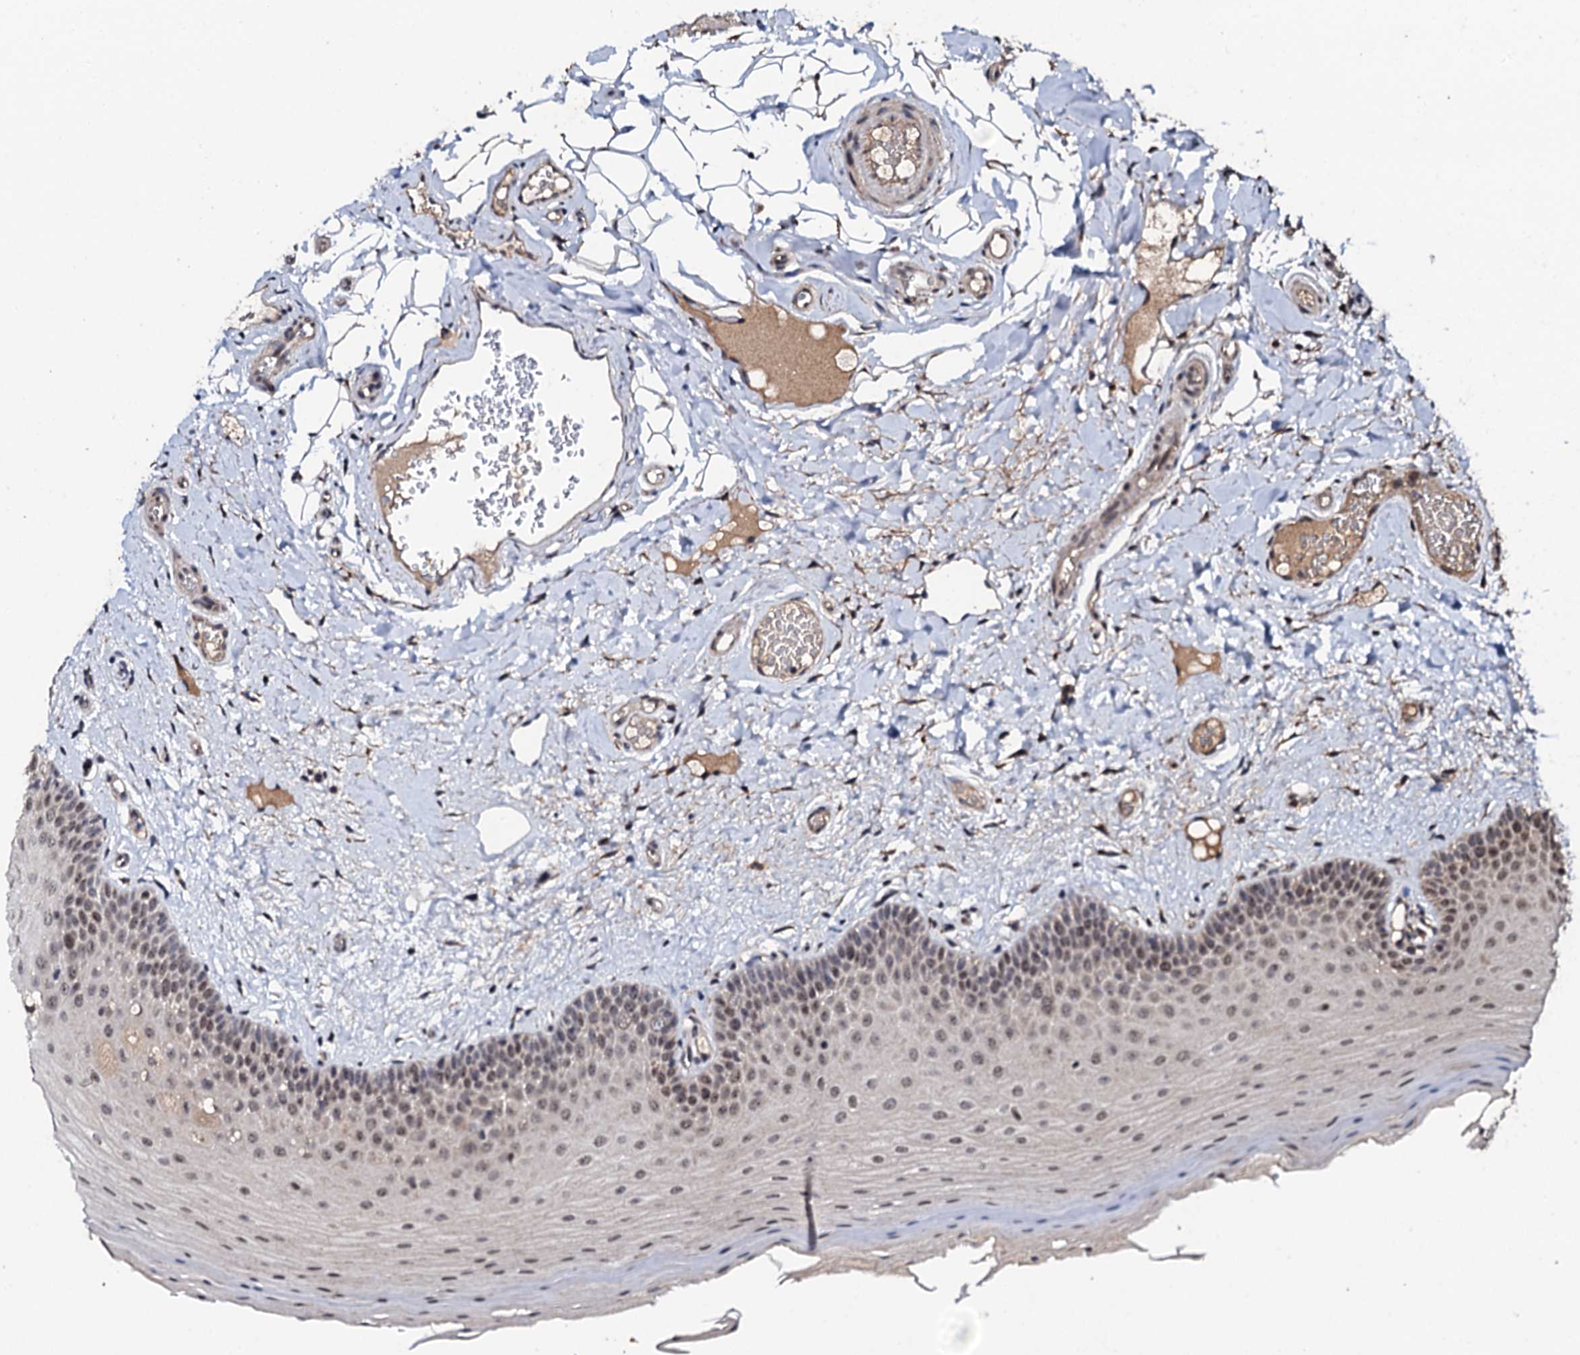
{"staining": {"intensity": "moderate", "quantity": "<25%", "location": "nuclear"}, "tissue": "oral mucosa", "cell_type": "Squamous epithelial cells", "image_type": "normal", "snomed": [{"axis": "morphology", "description": "Normal tissue, NOS"}, {"axis": "topography", "description": "Oral tissue"}, {"axis": "topography", "description": "Tounge, NOS"}], "caption": "Brown immunohistochemical staining in normal oral mucosa demonstrates moderate nuclear positivity in approximately <25% of squamous epithelial cells. (Stains: DAB (3,3'-diaminobenzidine) in brown, nuclei in blue, Microscopy: brightfield microscopy at high magnification).", "gene": "FAM111A", "patient": {"sex": "male", "age": 47}}